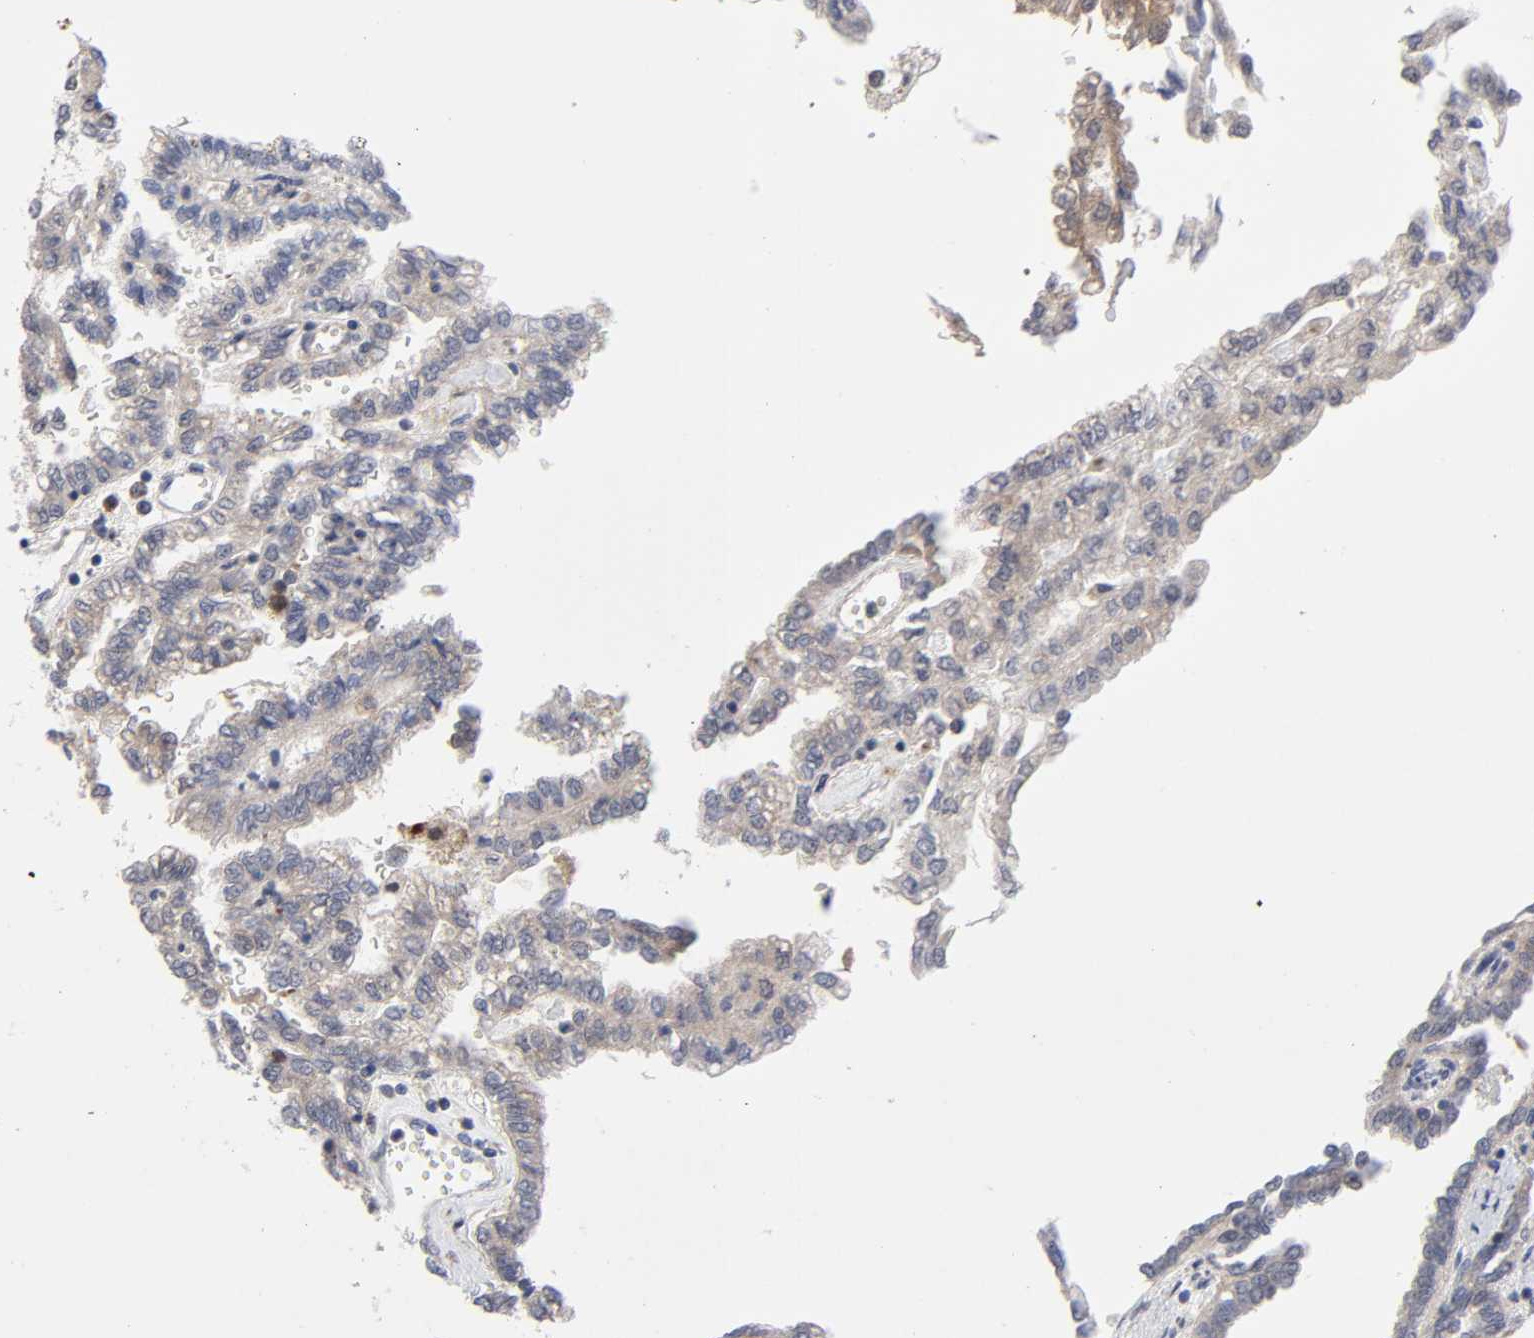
{"staining": {"intensity": "weak", "quantity": ">75%", "location": "cytoplasmic/membranous"}, "tissue": "renal cancer", "cell_type": "Tumor cells", "image_type": "cancer", "snomed": [{"axis": "morphology", "description": "Inflammation, NOS"}, {"axis": "morphology", "description": "Adenocarcinoma, NOS"}, {"axis": "topography", "description": "Kidney"}], "caption": "Tumor cells display weak cytoplasmic/membranous positivity in about >75% of cells in renal cancer (adenocarcinoma).", "gene": "CASP9", "patient": {"sex": "male", "age": 68}}